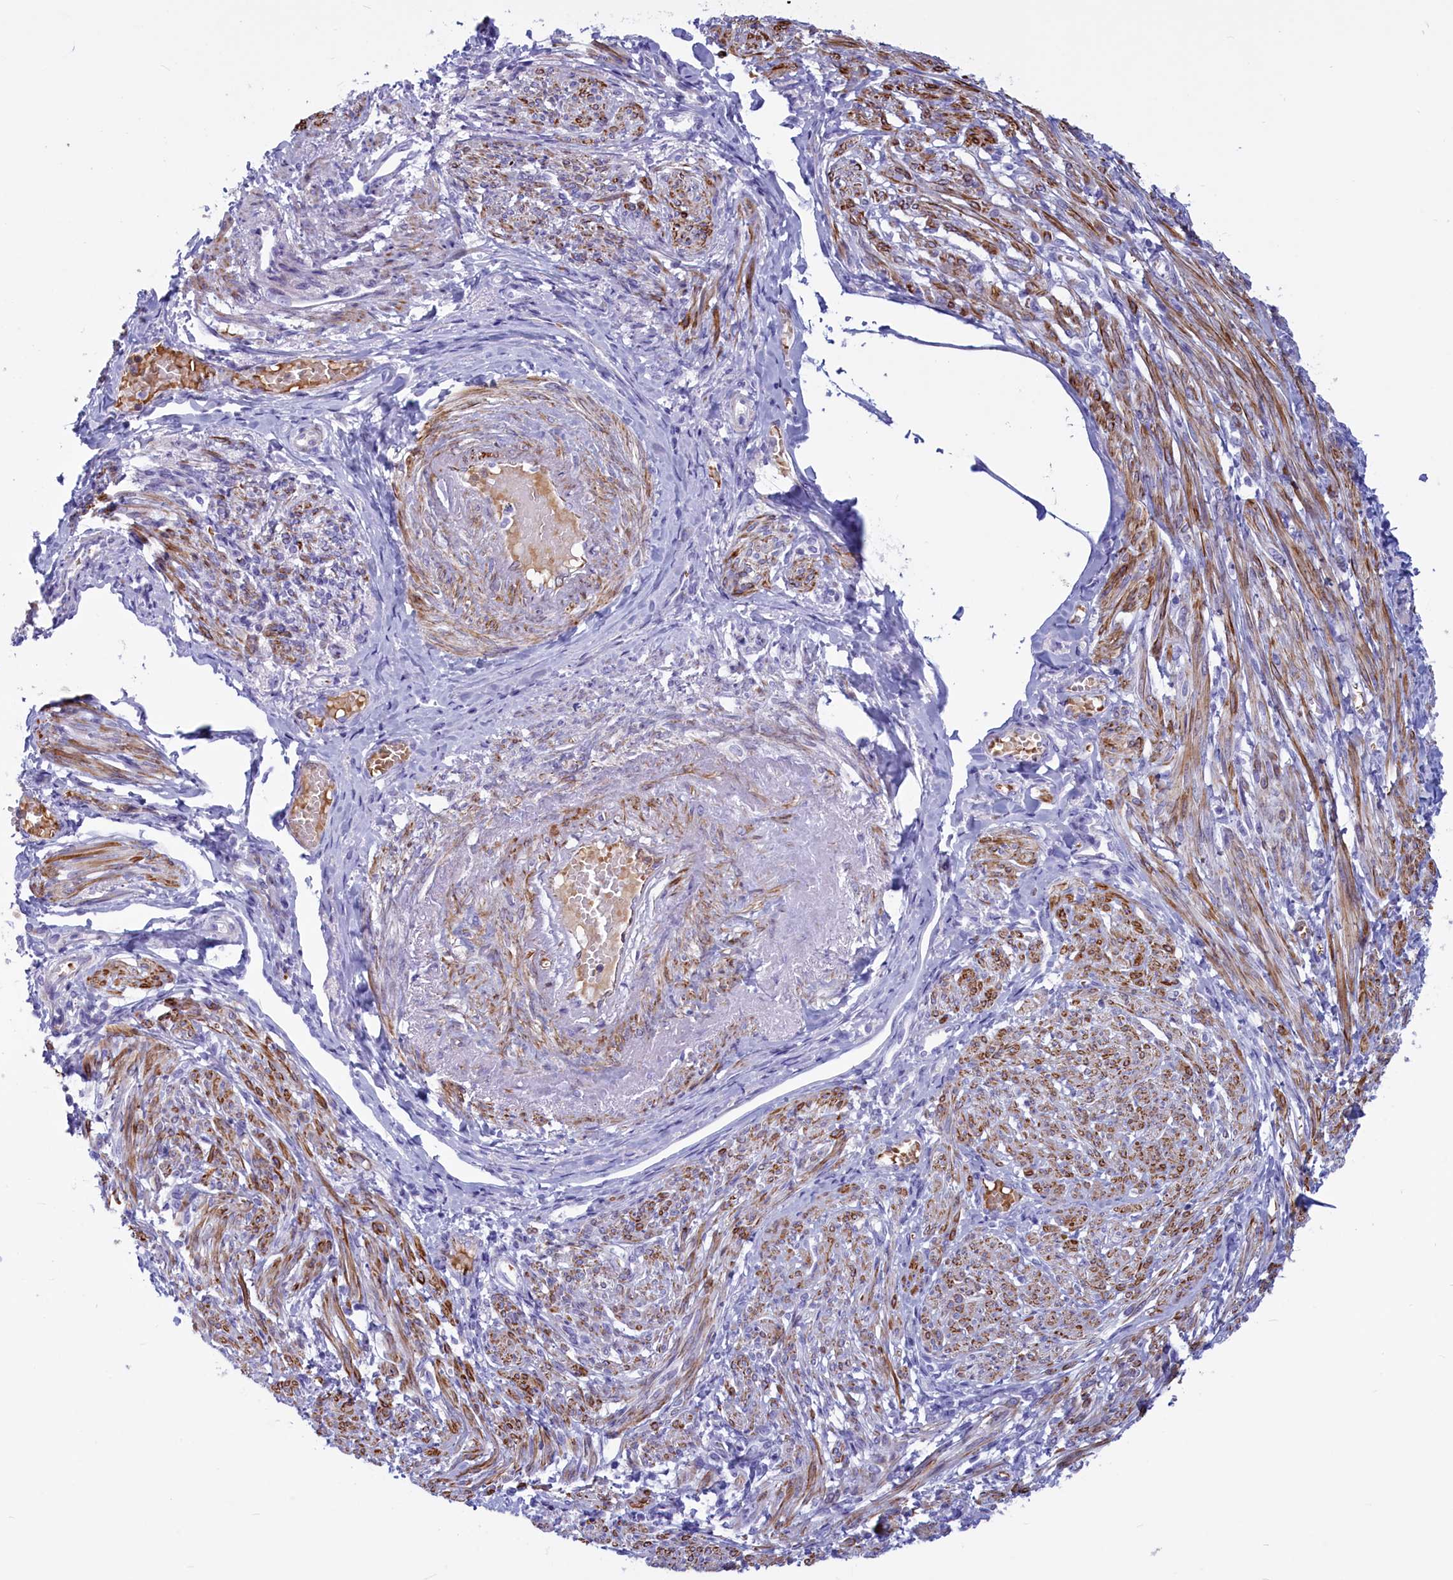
{"staining": {"intensity": "moderate", "quantity": "25%-75%", "location": "cytoplasmic/membranous"}, "tissue": "smooth muscle", "cell_type": "Smooth muscle cells", "image_type": "normal", "snomed": [{"axis": "morphology", "description": "Normal tissue, NOS"}, {"axis": "topography", "description": "Smooth muscle"}], "caption": "Immunohistochemistry (IHC) photomicrograph of unremarkable smooth muscle: human smooth muscle stained using IHC displays medium levels of moderate protein expression localized specifically in the cytoplasmic/membranous of smooth muscle cells, appearing as a cytoplasmic/membranous brown color.", "gene": "GAPDHS", "patient": {"sex": "female", "age": 39}}